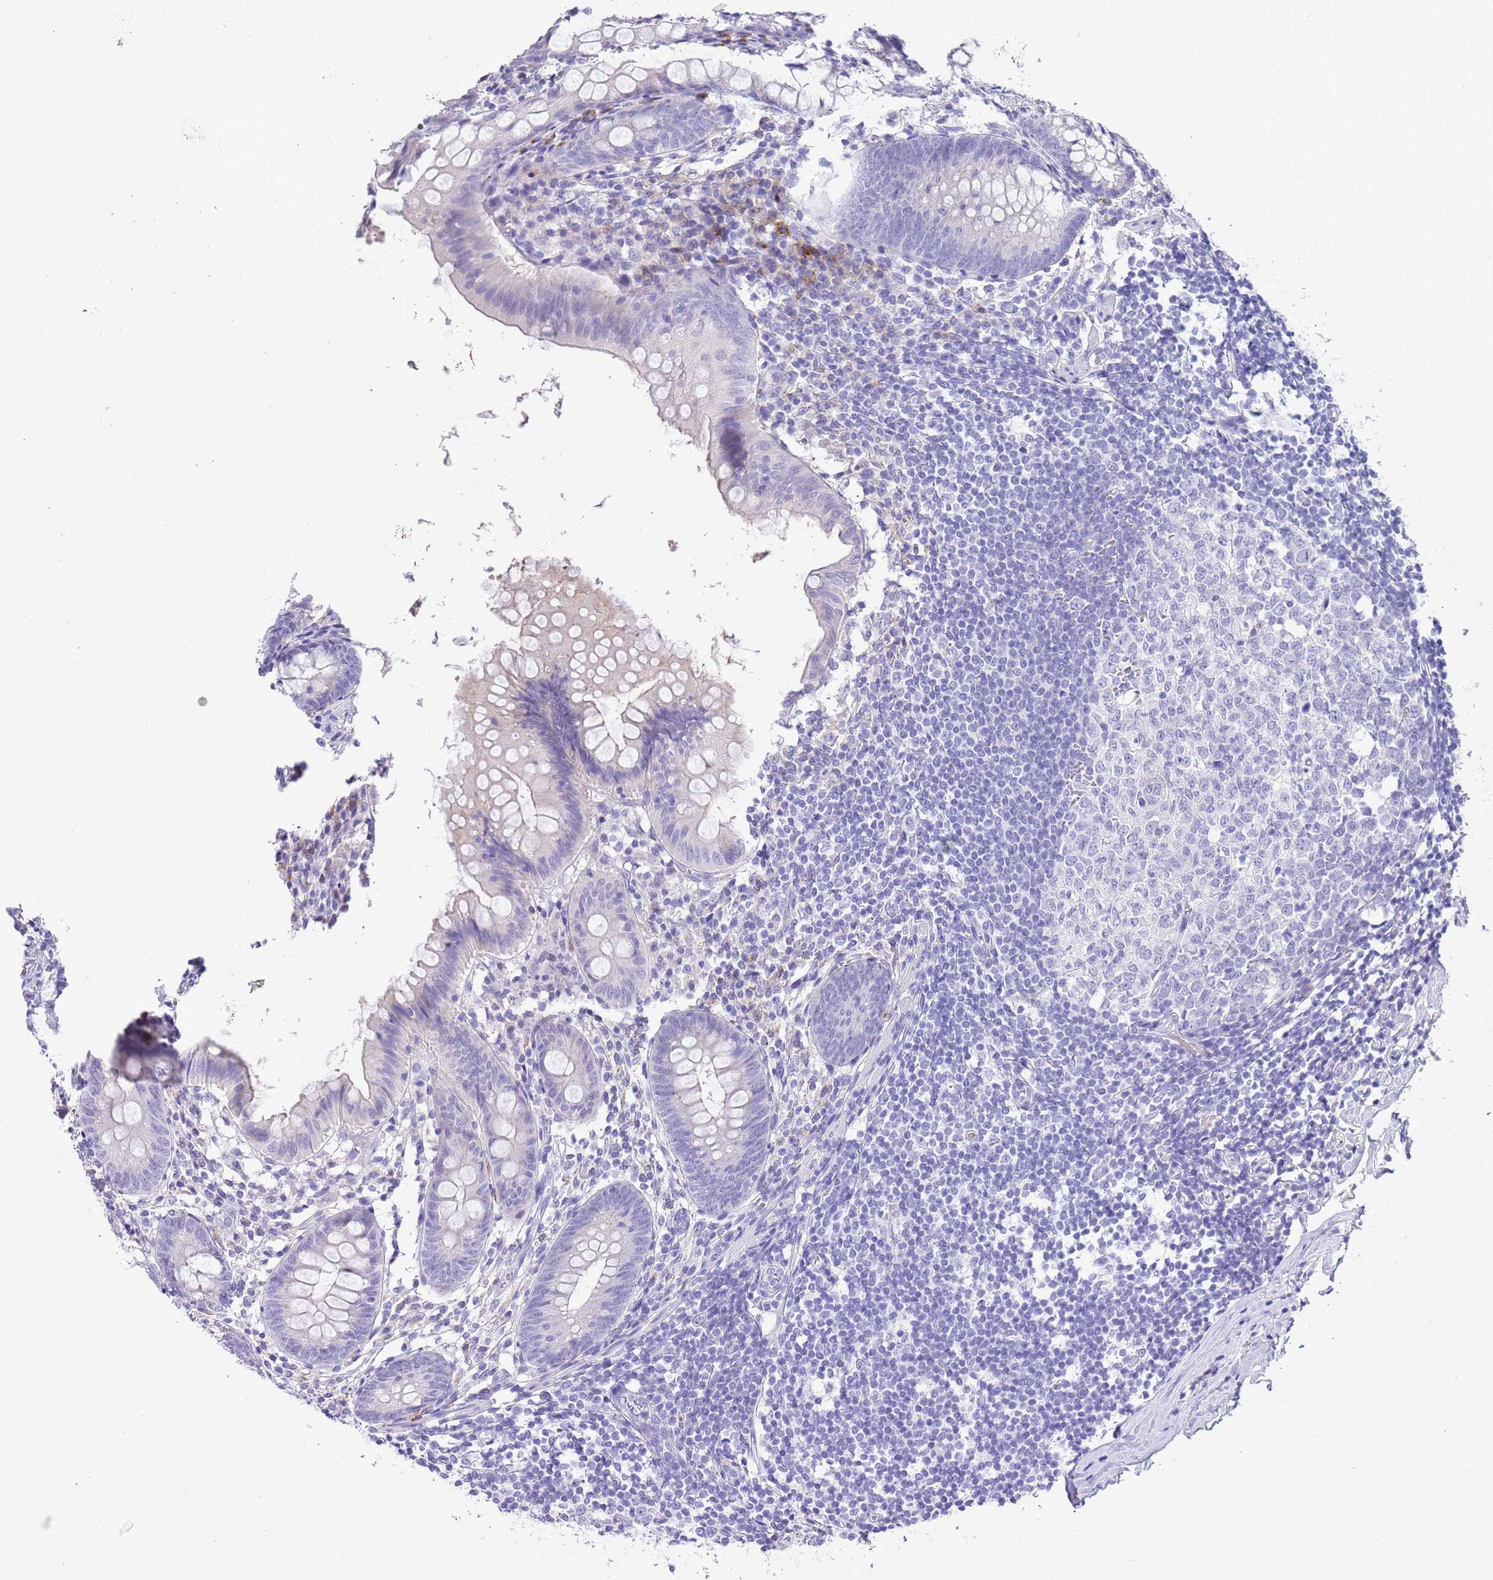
{"staining": {"intensity": "negative", "quantity": "none", "location": "none"}, "tissue": "appendix", "cell_type": "Glandular cells", "image_type": "normal", "snomed": [{"axis": "morphology", "description": "Normal tissue, NOS"}, {"axis": "topography", "description": "Appendix"}], "caption": "This is an immunohistochemistry photomicrograph of unremarkable appendix. There is no positivity in glandular cells.", "gene": "CLEC2A", "patient": {"sex": "female", "age": 51}}